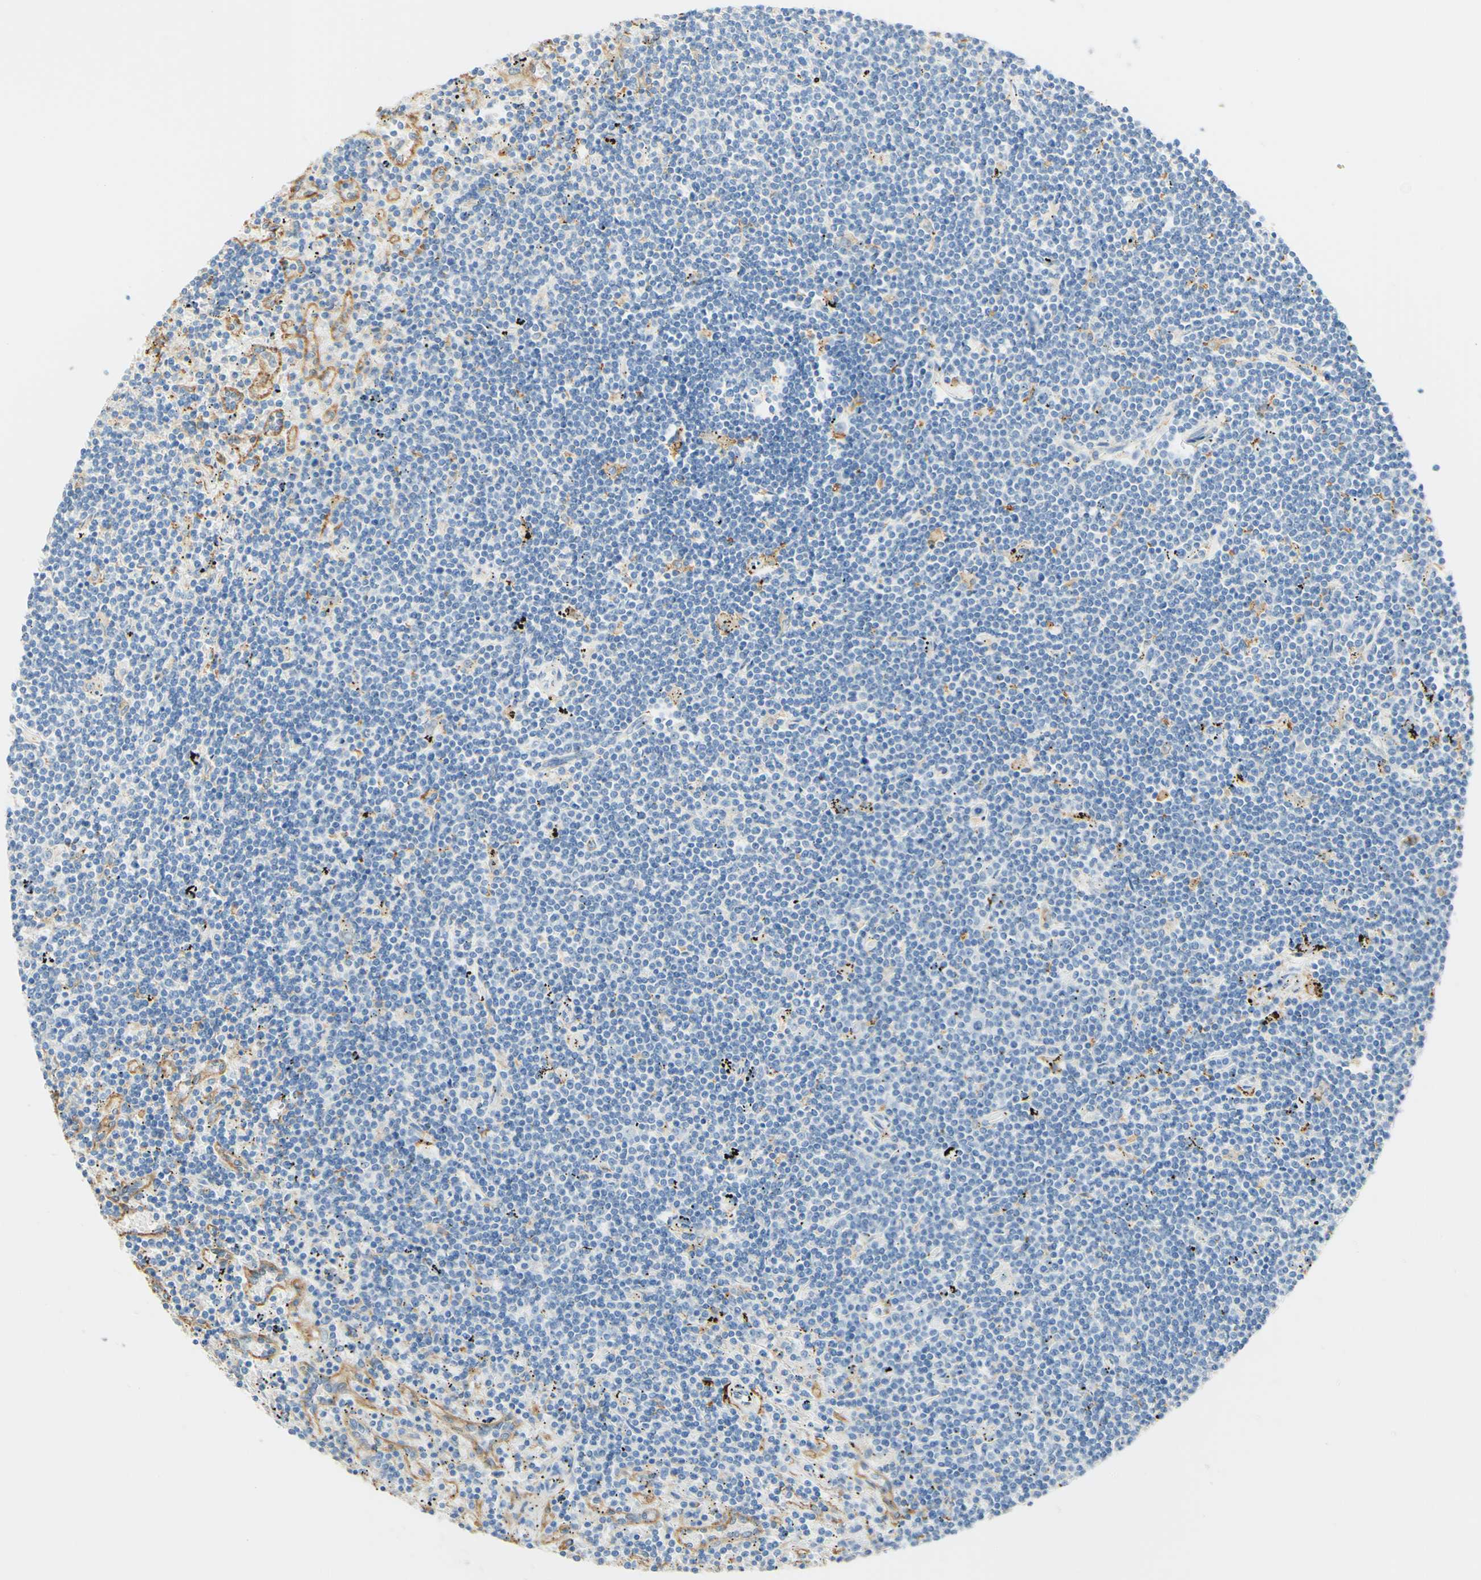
{"staining": {"intensity": "negative", "quantity": "none", "location": "none"}, "tissue": "lymphoma", "cell_type": "Tumor cells", "image_type": "cancer", "snomed": [{"axis": "morphology", "description": "Malignant lymphoma, non-Hodgkin's type, Low grade"}, {"axis": "topography", "description": "Spleen"}], "caption": "IHC micrograph of neoplastic tissue: lymphoma stained with DAB (3,3'-diaminobenzidine) reveals no significant protein expression in tumor cells.", "gene": "FCGRT", "patient": {"sex": "male", "age": 76}}